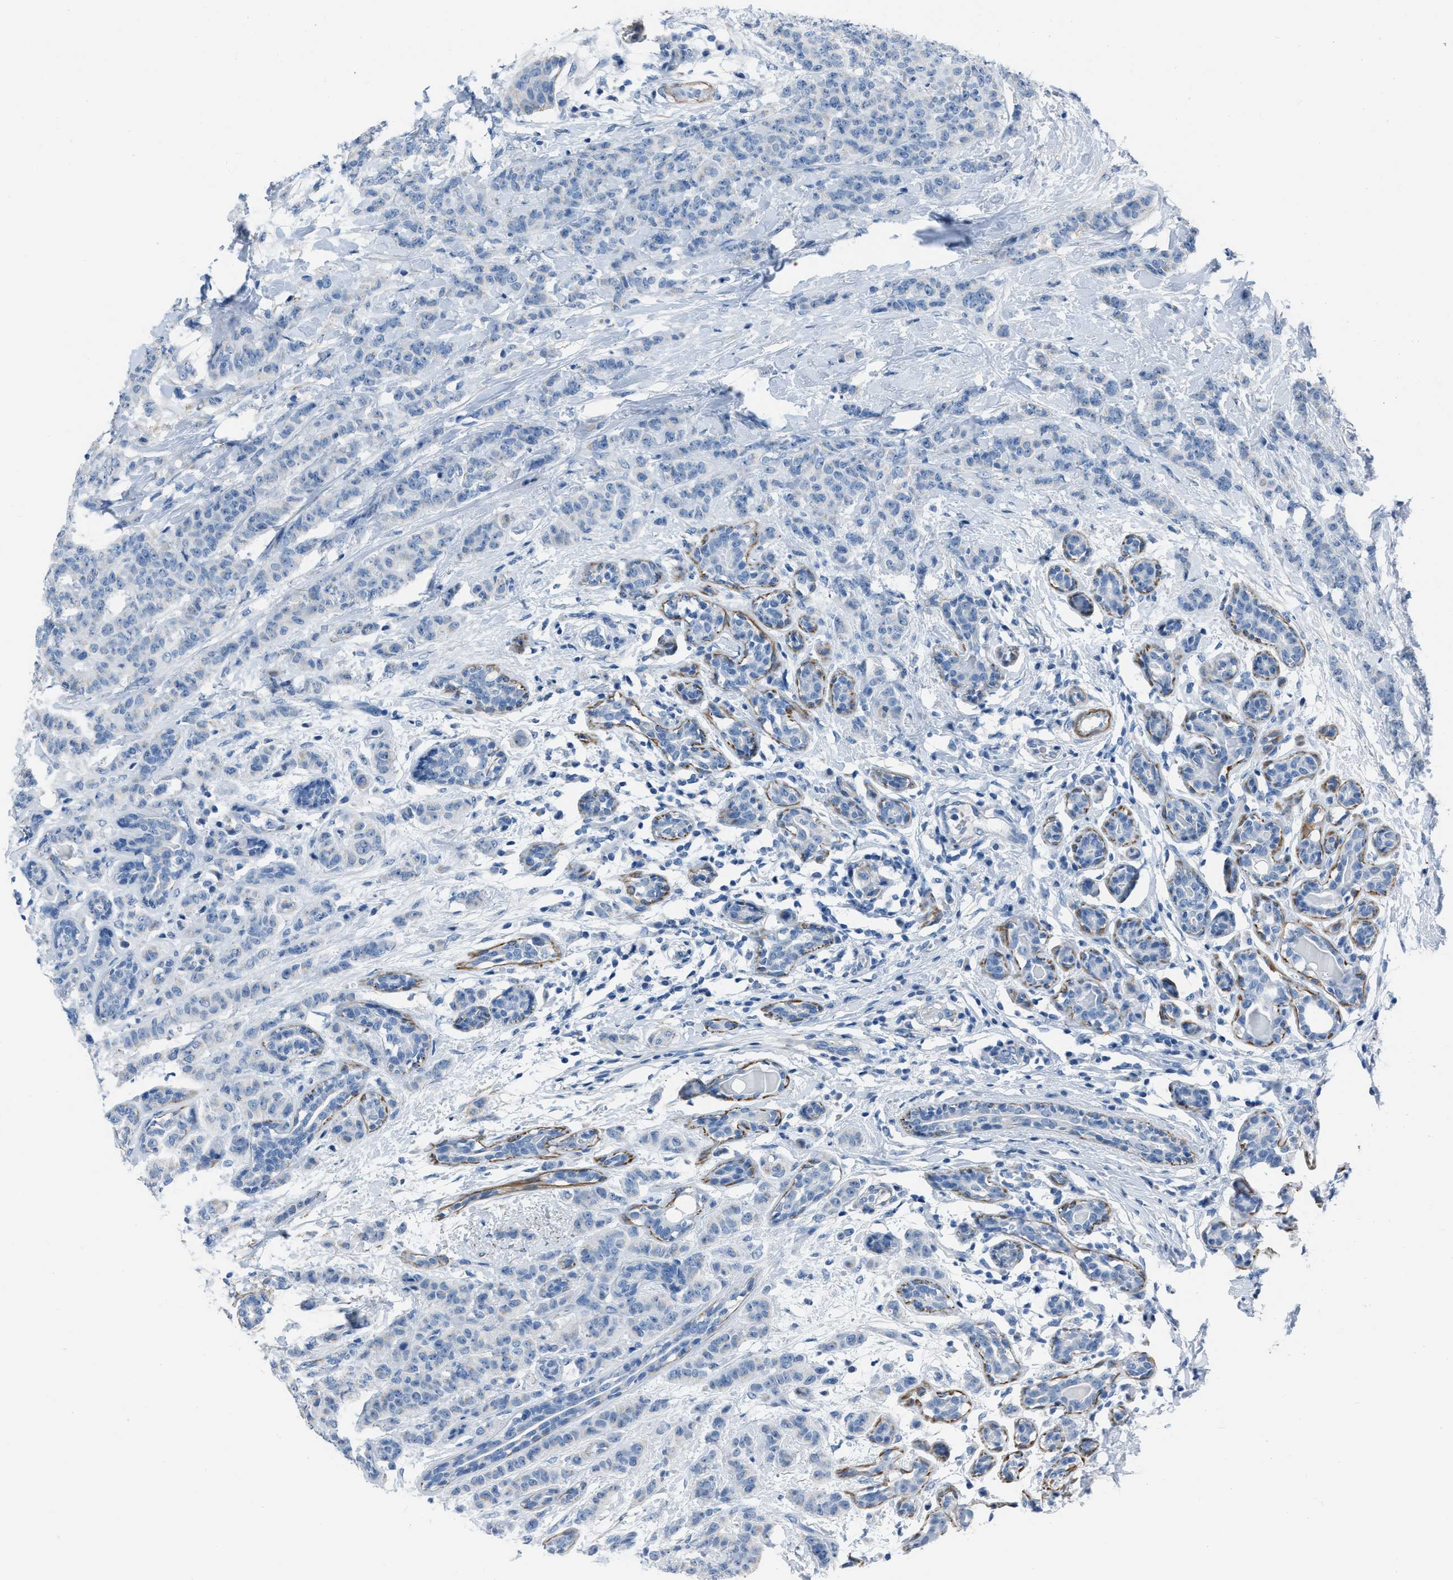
{"staining": {"intensity": "negative", "quantity": "none", "location": "none"}, "tissue": "breast cancer", "cell_type": "Tumor cells", "image_type": "cancer", "snomed": [{"axis": "morphology", "description": "Normal tissue, NOS"}, {"axis": "morphology", "description": "Duct carcinoma"}, {"axis": "topography", "description": "Breast"}], "caption": "This micrograph is of breast cancer stained with IHC to label a protein in brown with the nuclei are counter-stained blue. There is no expression in tumor cells.", "gene": "SPATC1L", "patient": {"sex": "female", "age": 40}}